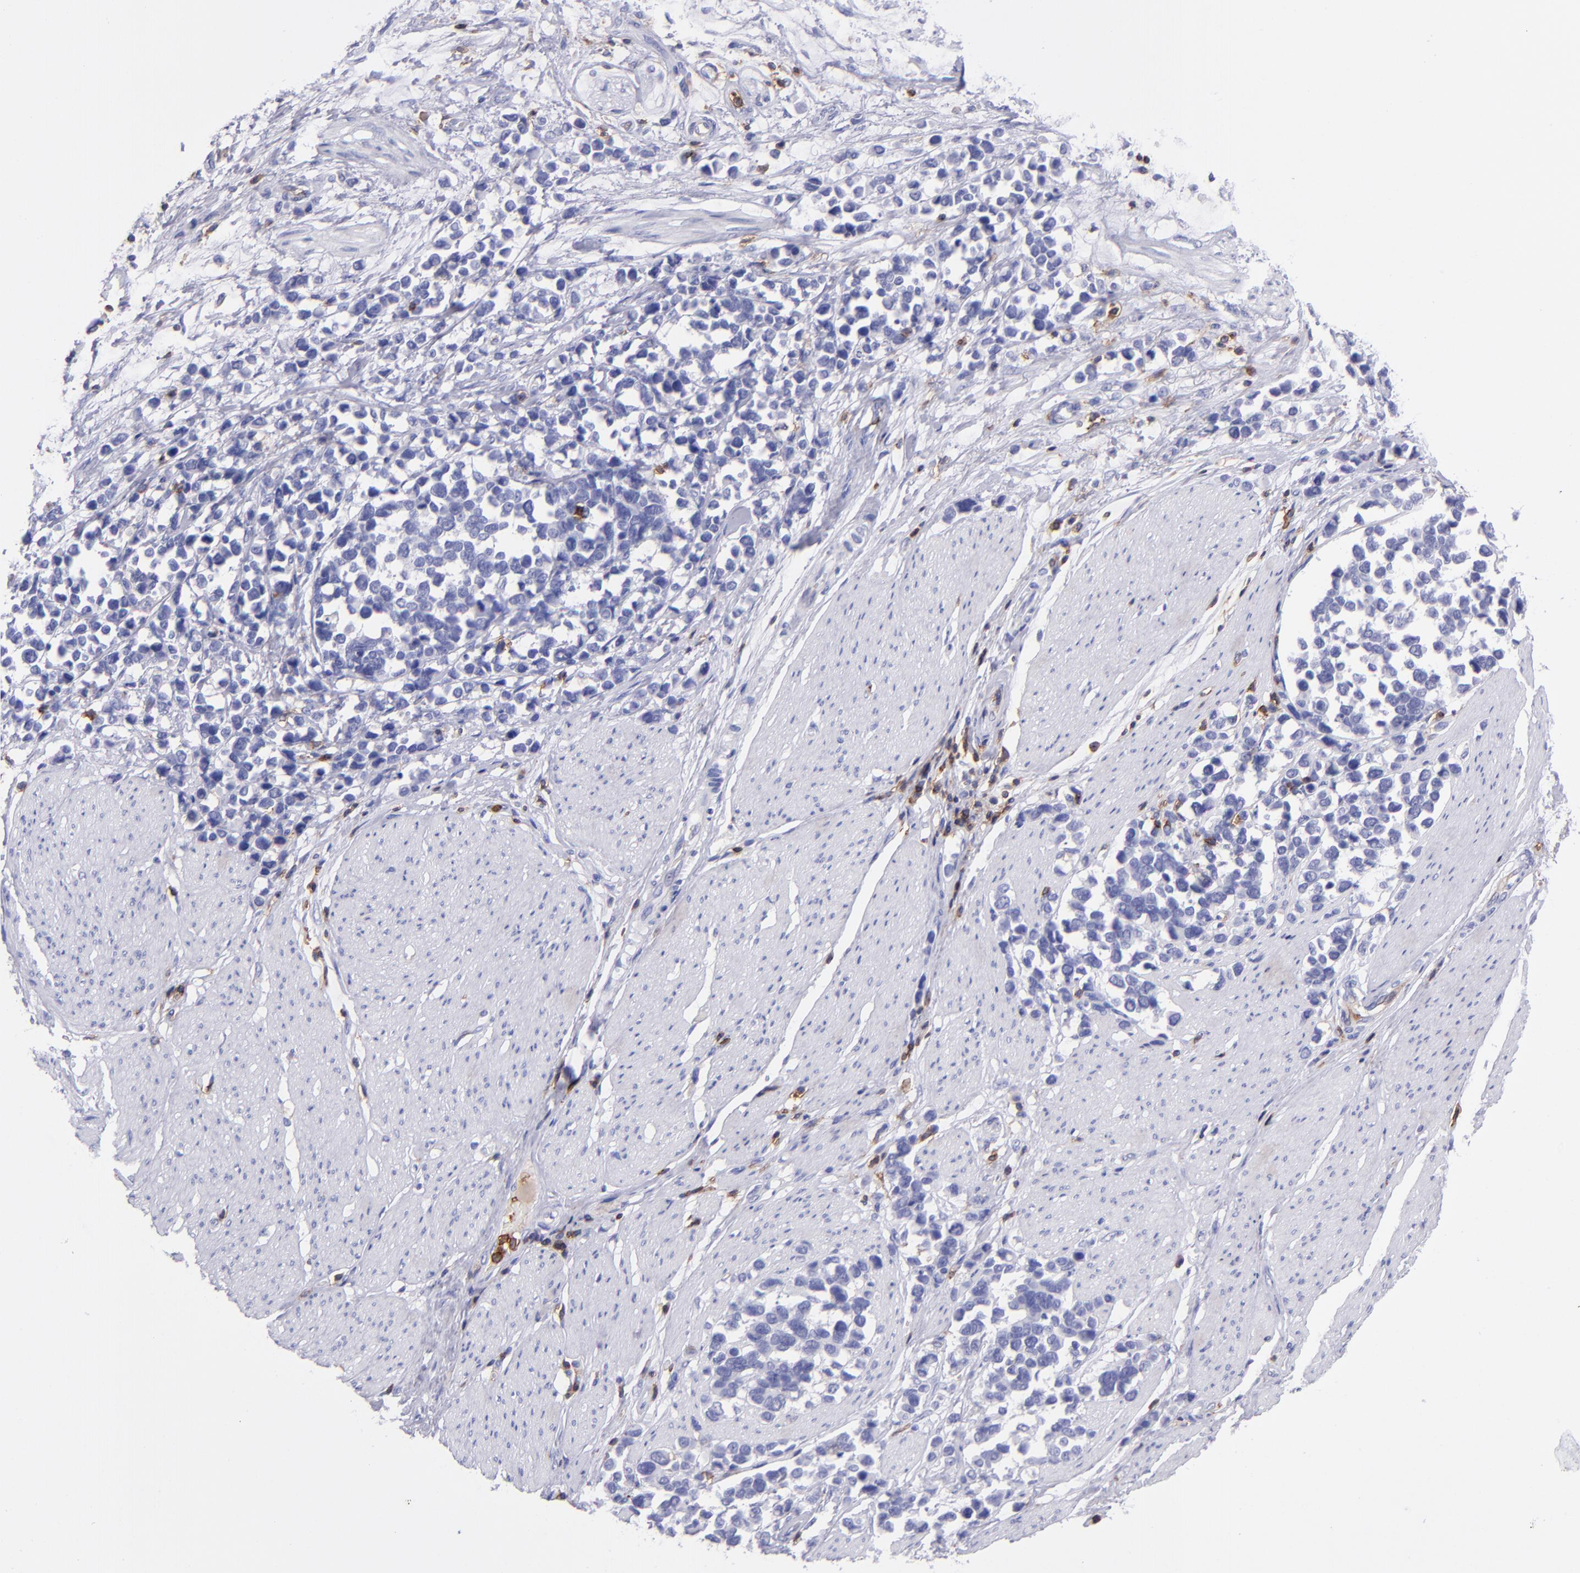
{"staining": {"intensity": "negative", "quantity": "none", "location": "none"}, "tissue": "stomach cancer", "cell_type": "Tumor cells", "image_type": "cancer", "snomed": [{"axis": "morphology", "description": "Adenocarcinoma, NOS"}, {"axis": "topography", "description": "Stomach, upper"}], "caption": "Stomach adenocarcinoma was stained to show a protein in brown. There is no significant expression in tumor cells. (Stains: DAB (3,3'-diaminobenzidine) immunohistochemistry with hematoxylin counter stain, Microscopy: brightfield microscopy at high magnification).", "gene": "ICAM3", "patient": {"sex": "male", "age": 71}}